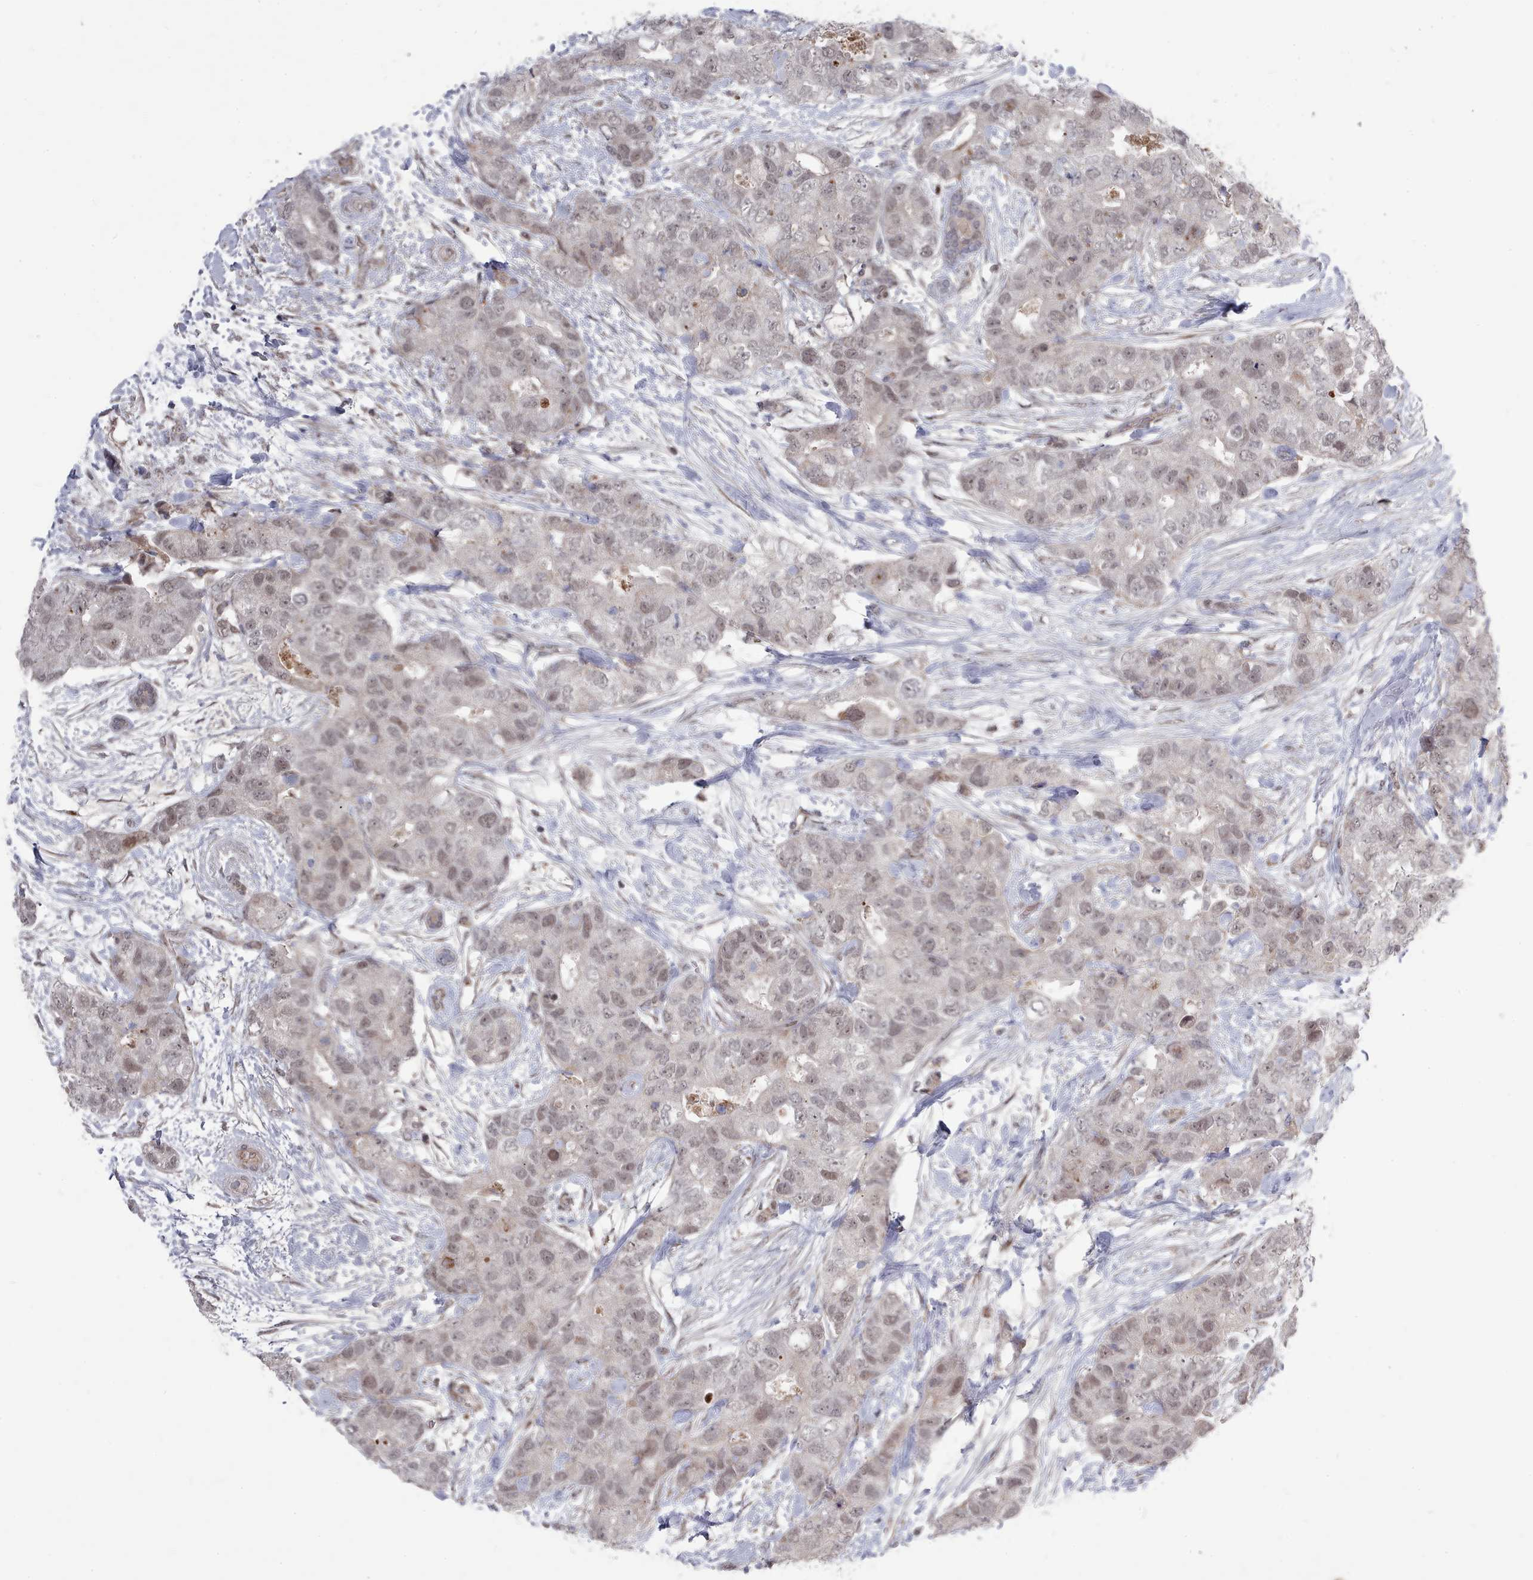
{"staining": {"intensity": "weak", "quantity": ">75%", "location": "nuclear"}, "tissue": "breast cancer", "cell_type": "Tumor cells", "image_type": "cancer", "snomed": [{"axis": "morphology", "description": "Duct carcinoma"}, {"axis": "topography", "description": "Breast"}], "caption": "This is a micrograph of immunohistochemistry (IHC) staining of infiltrating ductal carcinoma (breast), which shows weak staining in the nuclear of tumor cells.", "gene": "CPSF4", "patient": {"sex": "female", "age": 62}}